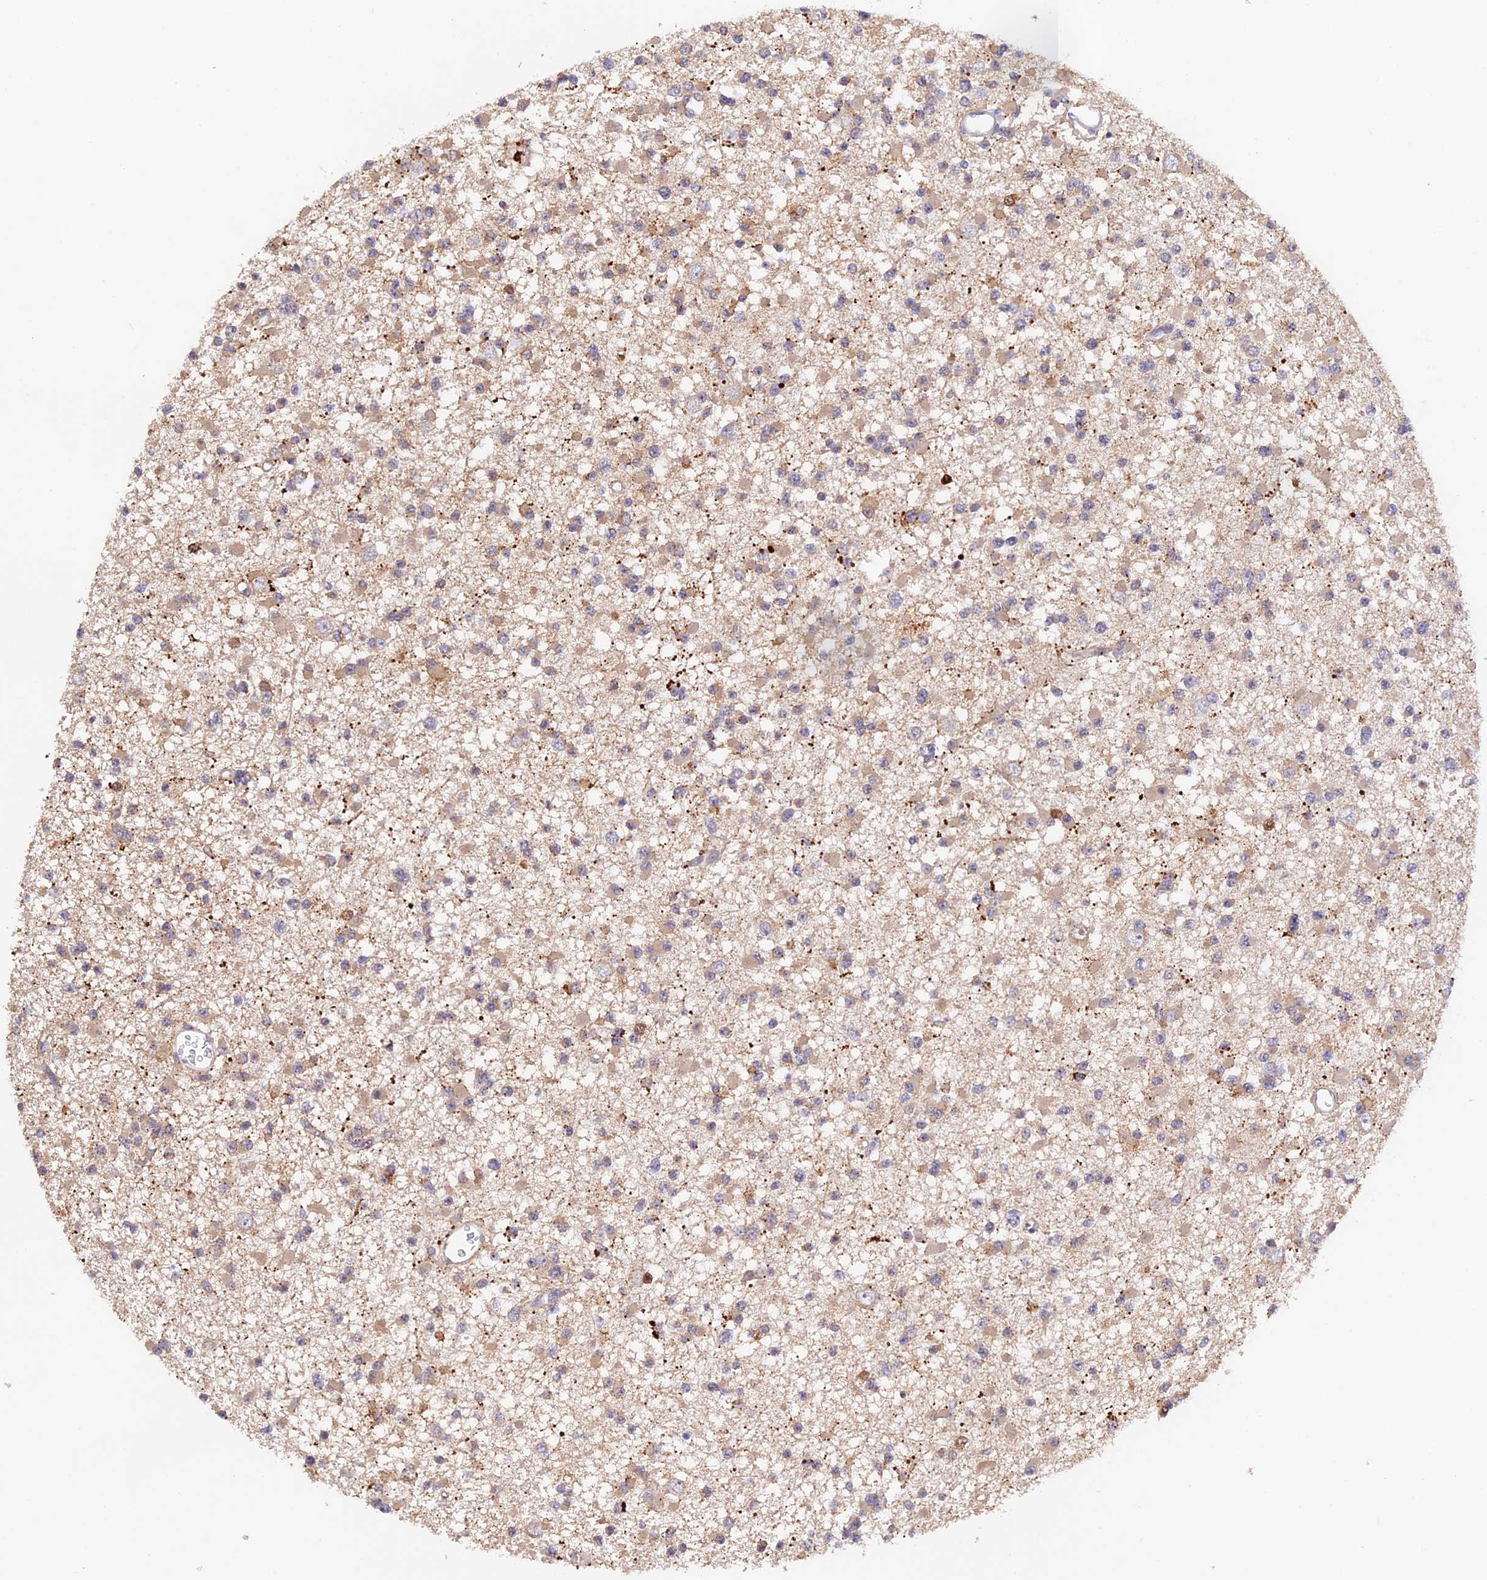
{"staining": {"intensity": "weak", "quantity": "25%-75%", "location": "cytoplasmic/membranous"}, "tissue": "glioma", "cell_type": "Tumor cells", "image_type": "cancer", "snomed": [{"axis": "morphology", "description": "Glioma, malignant, Low grade"}, {"axis": "topography", "description": "Brain"}], "caption": "Protein expression analysis of human malignant glioma (low-grade) reveals weak cytoplasmic/membranous positivity in approximately 25%-75% of tumor cells. The staining was performed using DAB (3,3'-diaminobenzidine), with brown indicating positive protein expression. Nuclei are stained blue with hematoxylin.", "gene": "CWH43", "patient": {"sex": "female", "age": 22}}